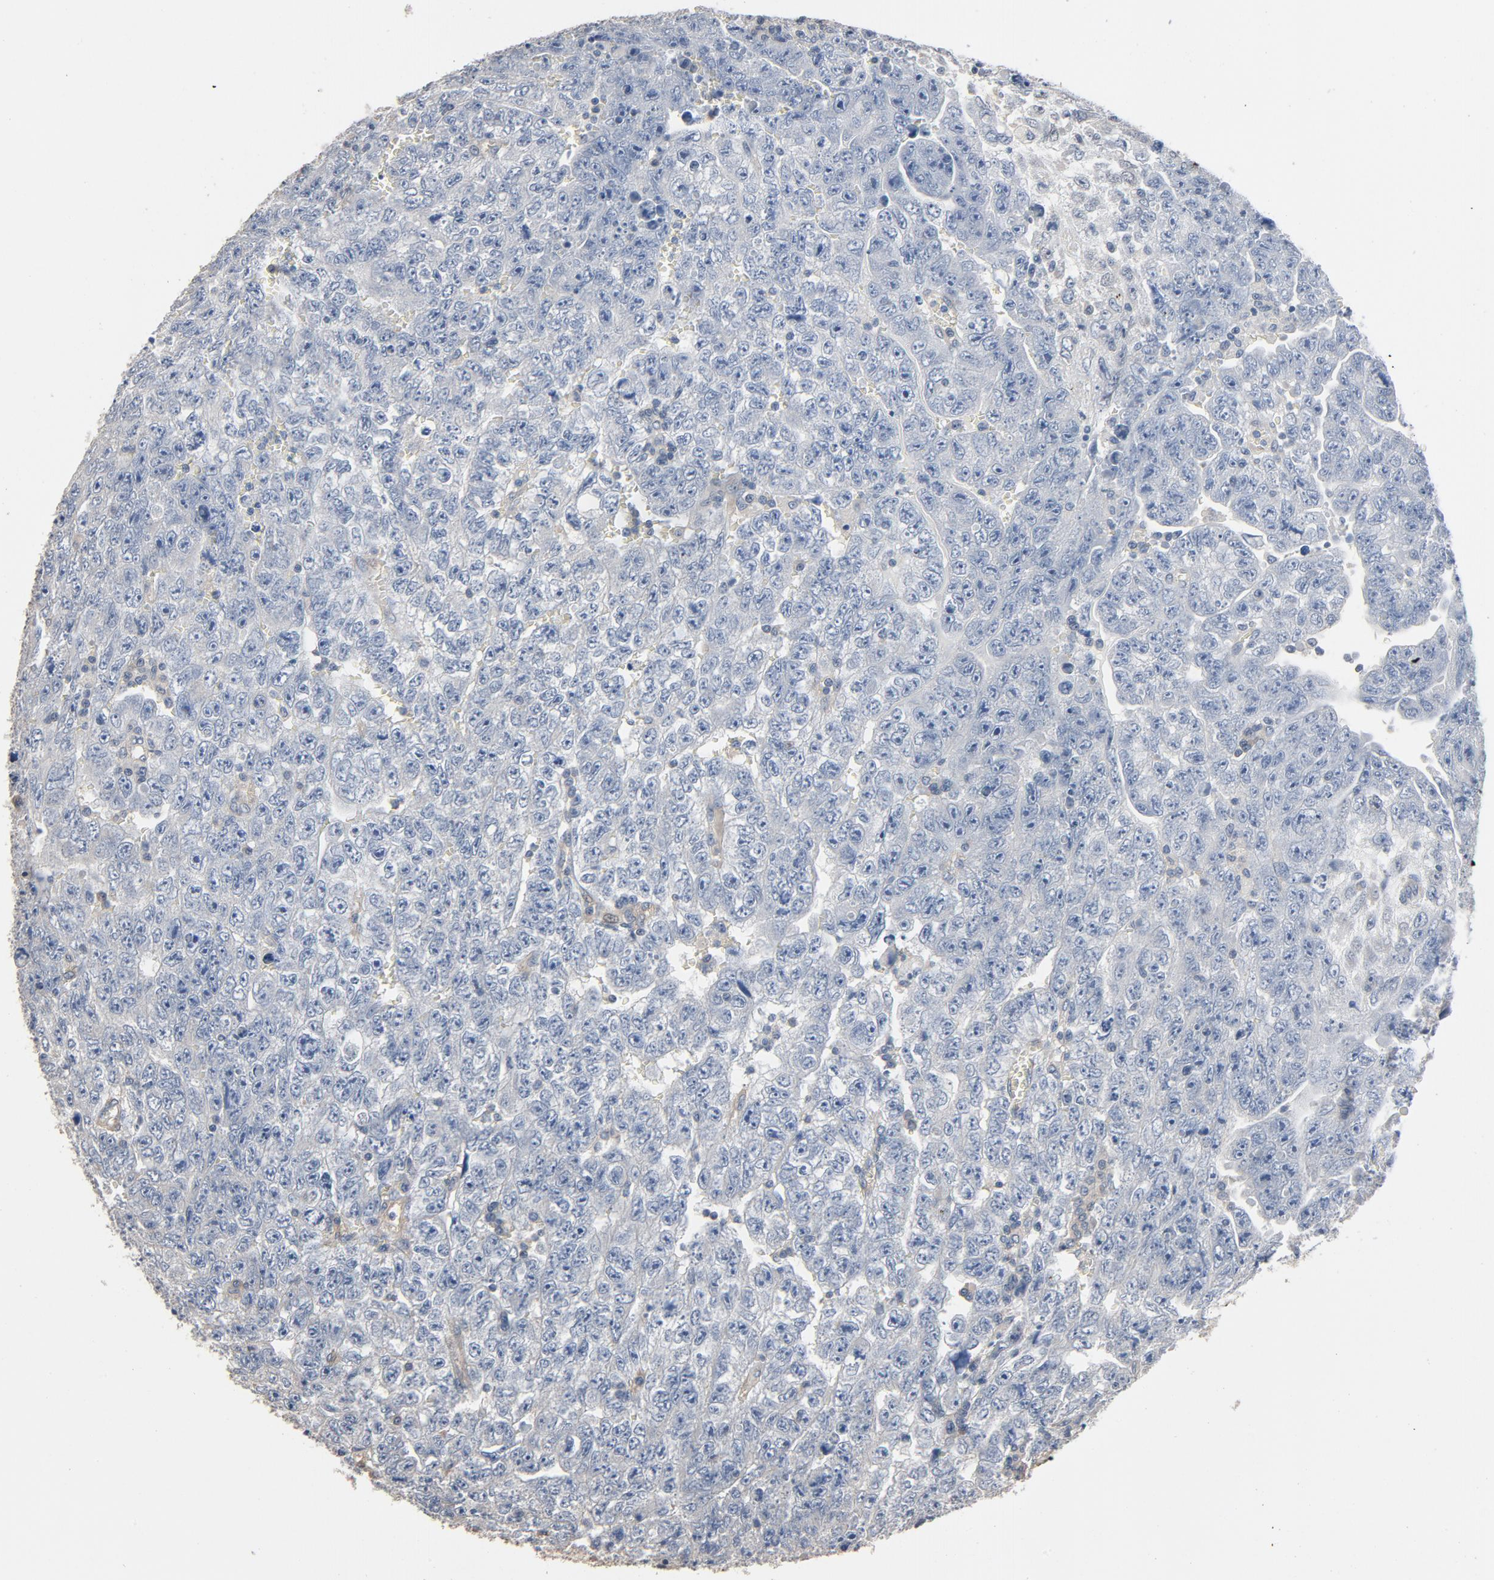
{"staining": {"intensity": "negative", "quantity": "none", "location": "none"}, "tissue": "testis cancer", "cell_type": "Tumor cells", "image_type": "cancer", "snomed": [{"axis": "morphology", "description": "Carcinoma, Embryonal, NOS"}, {"axis": "topography", "description": "Testis"}], "caption": "Immunohistochemistry histopathology image of human testis cancer (embryonal carcinoma) stained for a protein (brown), which exhibits no expression in tumor cells.", "gene": "SOX6", "patient": {"sex": "male", "age": 28}}